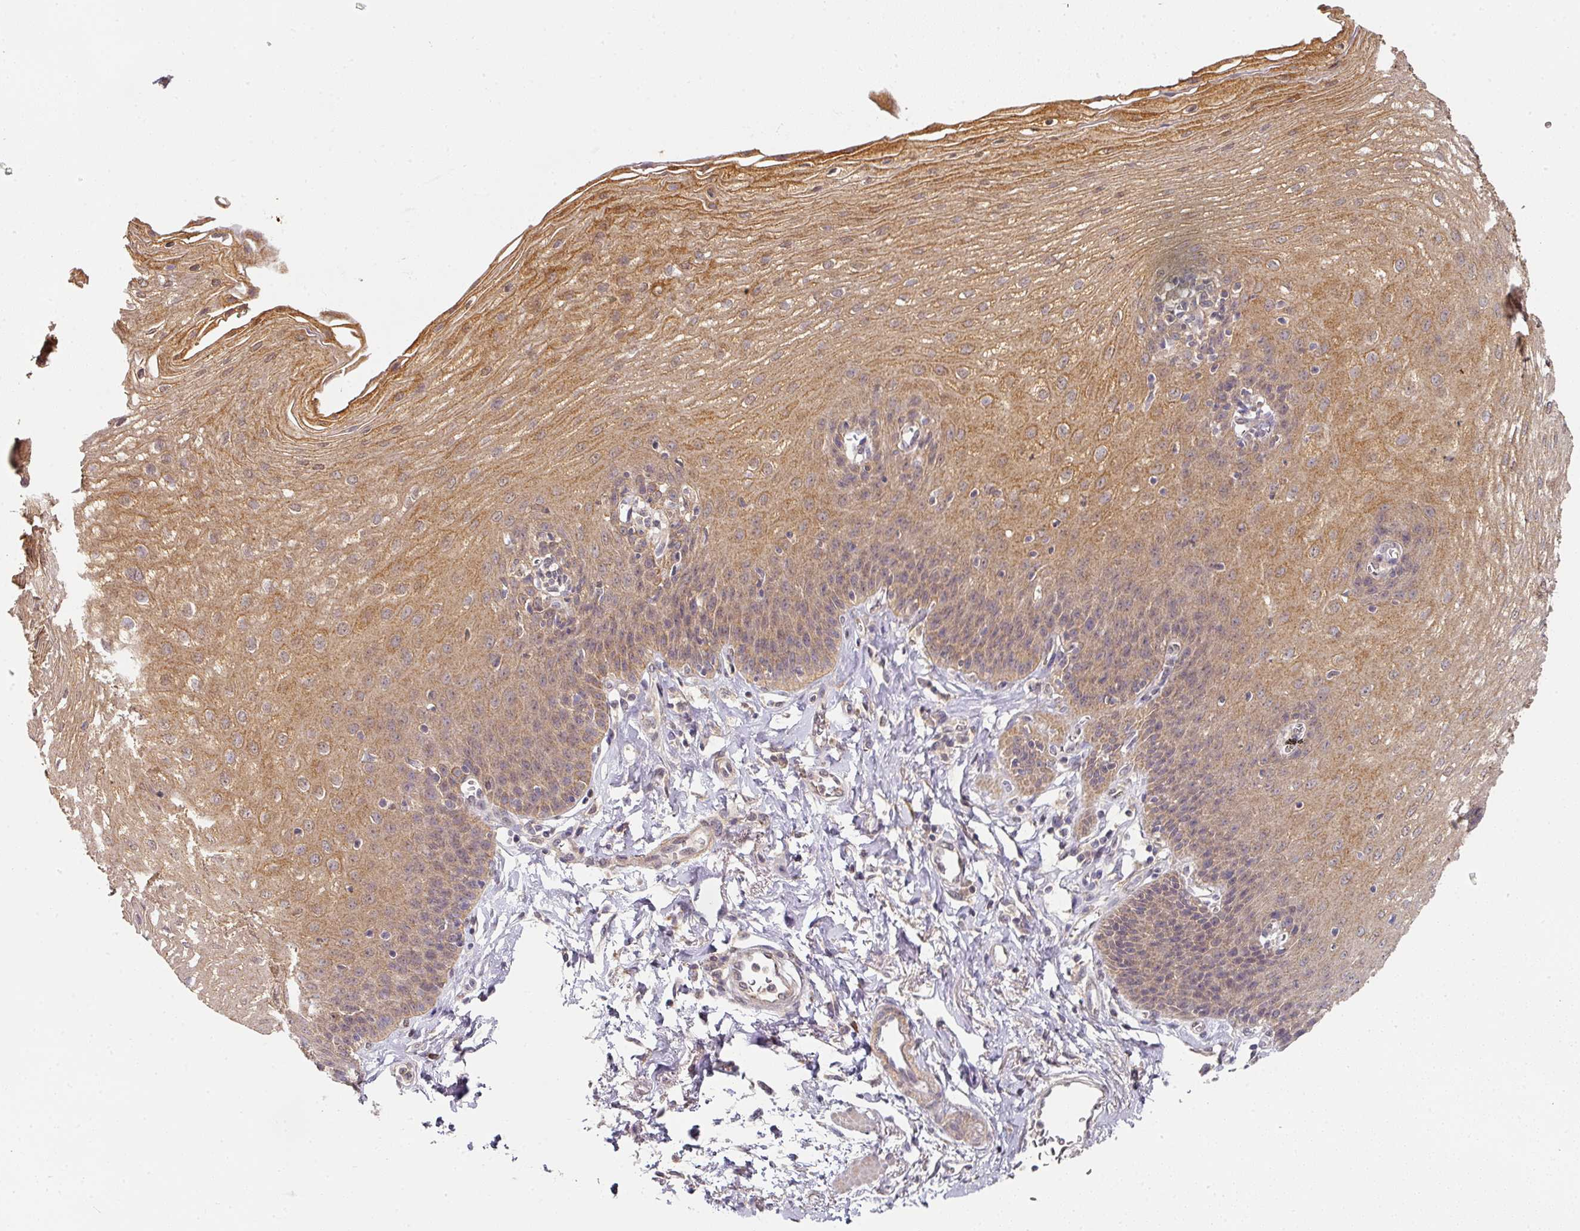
{"staining": {"intensity": "moderate", "quantity": ">75%", "location": "cytoplasmic/membranous"}, "tissue": "esophagus", "cell_type": "Squamous epithelial cells", "image_type": "normal", "snomed": [{"axis": "morphology", "description": "Normal tissue, NOS"}, {"axis": "topography", "description": "Esophagus"}], "caption": "Immunohistochemical staining of benign human esophagus reveals moderate cytoplasmic/membranous protein positivity in about >75% of squamous epithelial cells.", "gene": "EXTL3", "patient": {"sex": "female", "age": 81}}